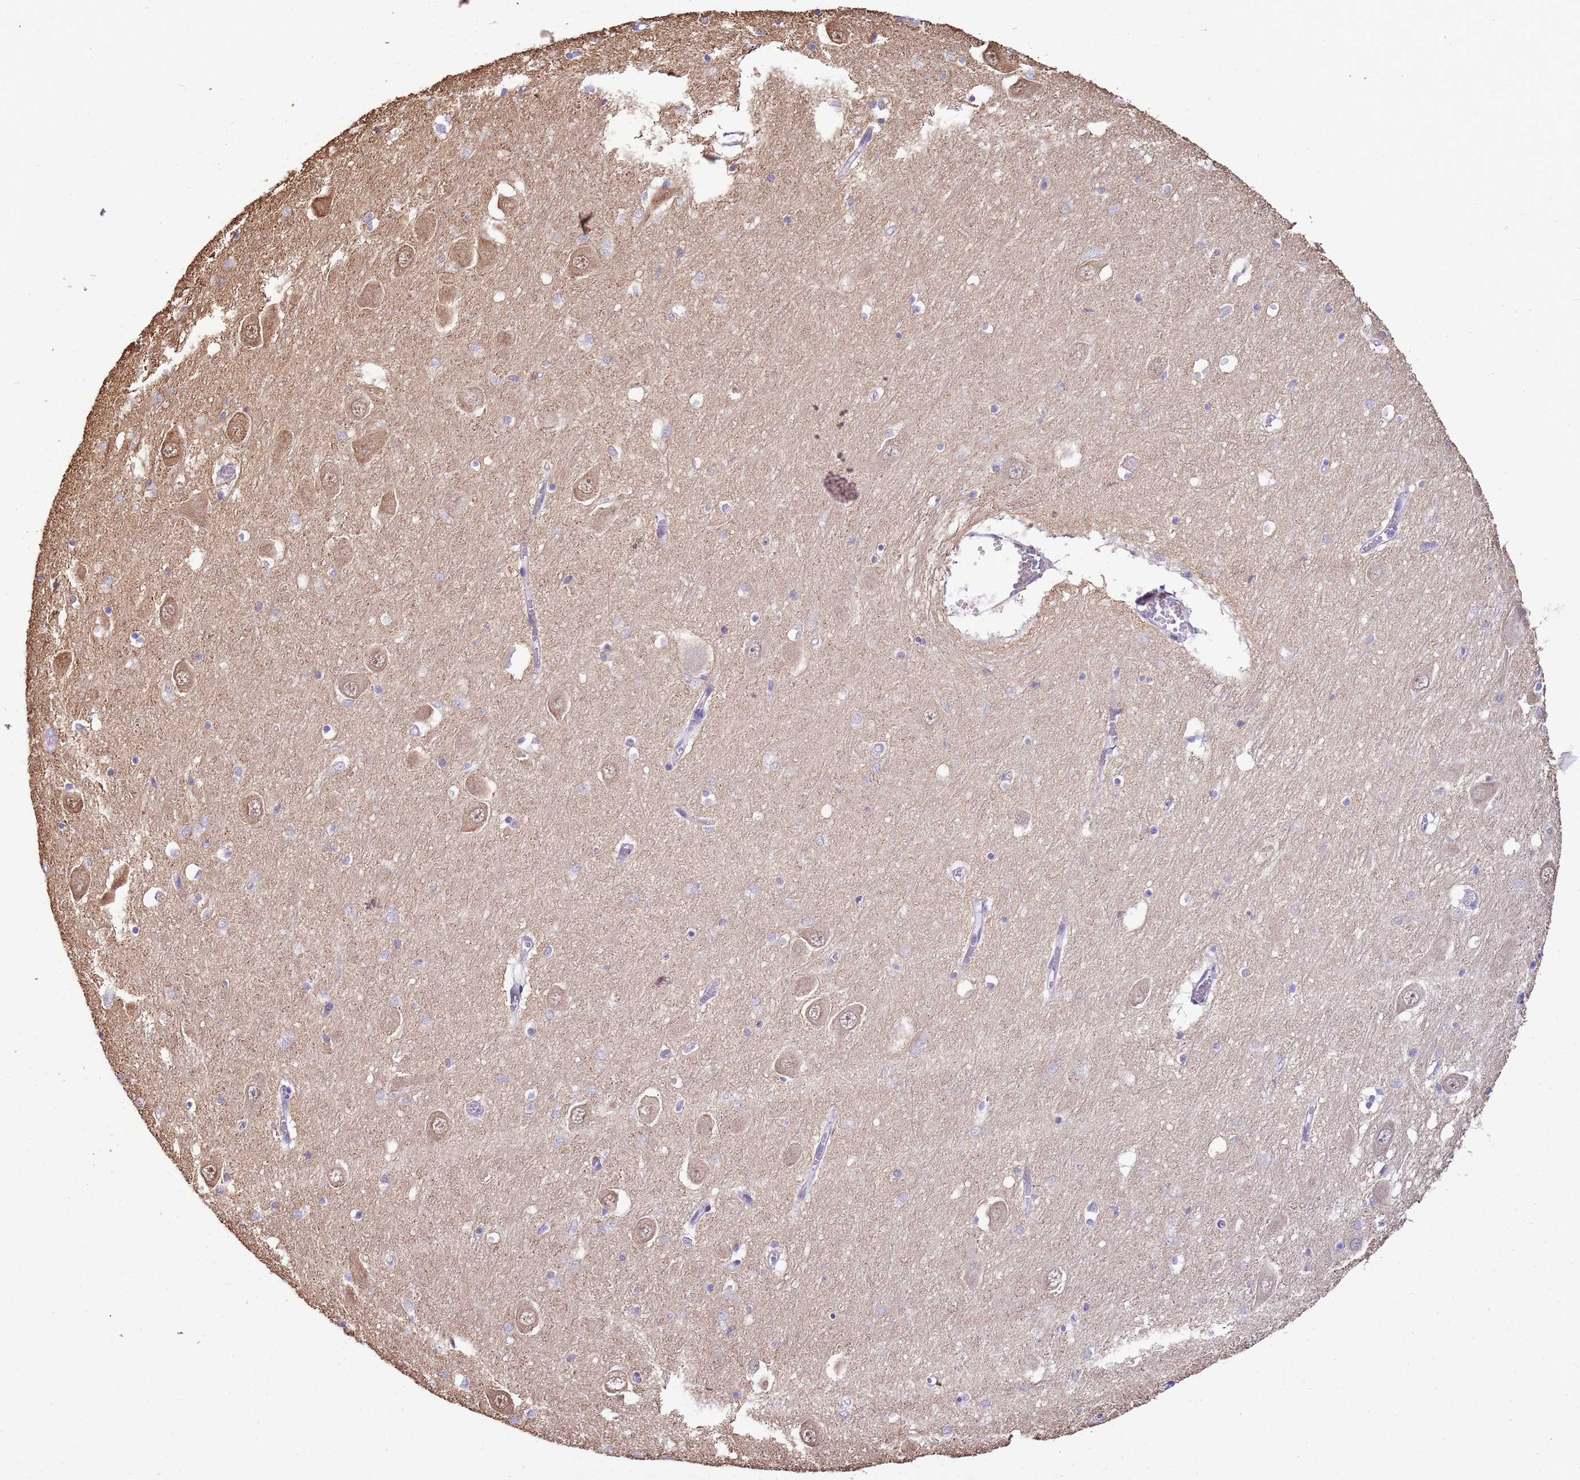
{"staining": {"intensity": "negative", "quantity": "none", "location": "none"}, "tissue": "hippocampus", "cell_type": "Glial cells", "image_type": "normal", "snomed": [{"axis": "morphology", "description": "Normal tissue, NOS"}, {"axis": "topography", "description": "Hippocampus"}], "caption": "Human hippocampus stained for a protein using IHC displays no staining in glial cells.", "gene": "CAPN7", "patient": {"sex": "male", "age": 70}}